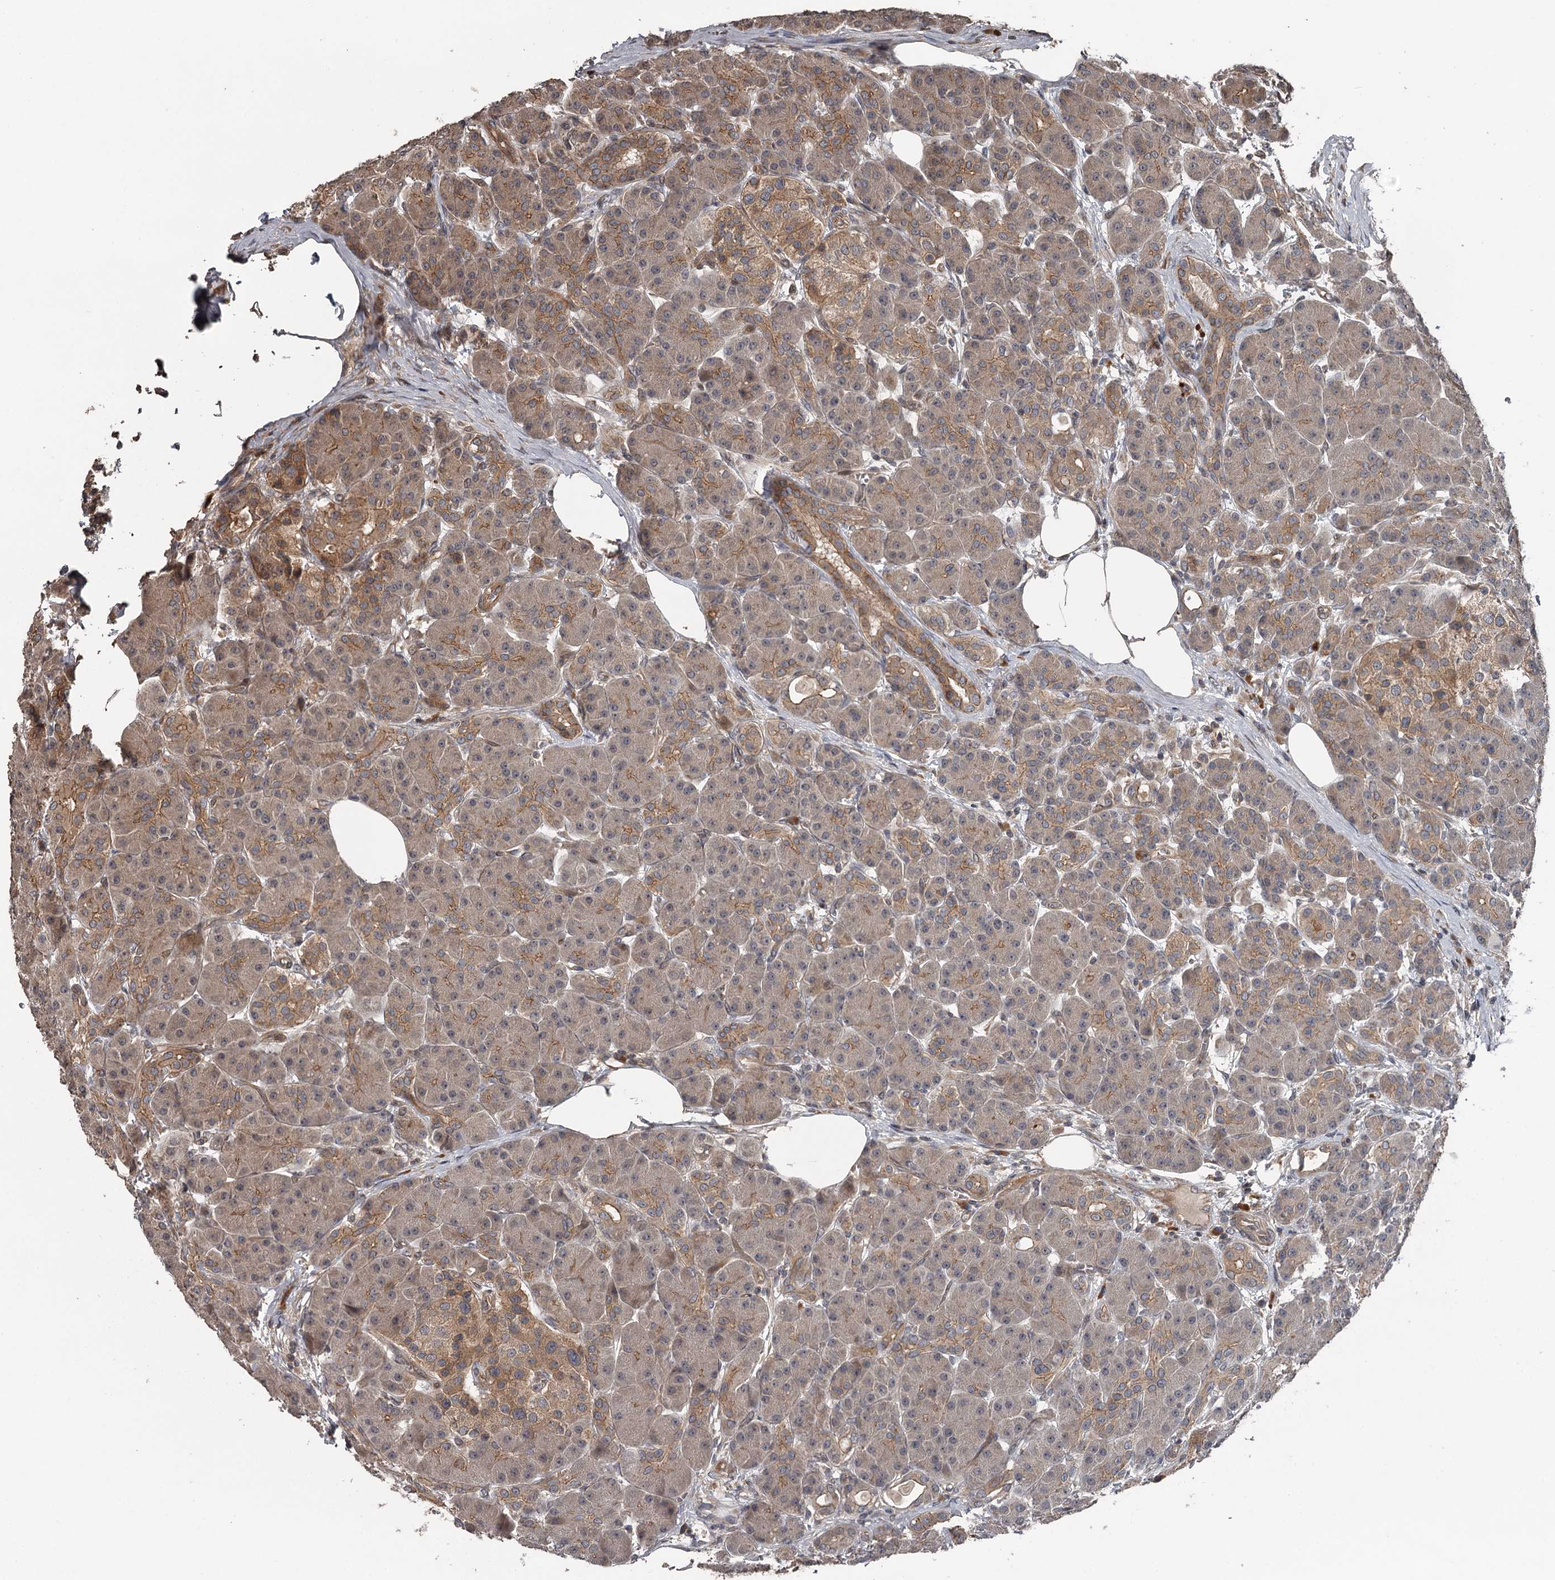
{"staining": {"intensity": "moderate", "quantity": "<25%", "location": "cytoplasmic/membranous"}, "tissue": "pancreas", "cell_type": "Exocrine glandular cells", "image_type": "normal", "snomed": [{"axis": "morphology", "description": "Normal tissue, NOS"}, {"axis": "topography", "description": "Pancreas"}], "caption": "A brown stain shows moderate cytoplasmic/membranous positivity of a protein in exocrine glandular cells of unremarkable human pancreas. (Stains: DAB (3,3'-diaminobenzidine) in brown, nuclei in blue, Microscopy: brightfield microscopy at high magnification).", "gene": "RAB21", "patient": {"sex": "male", "age": 63}}